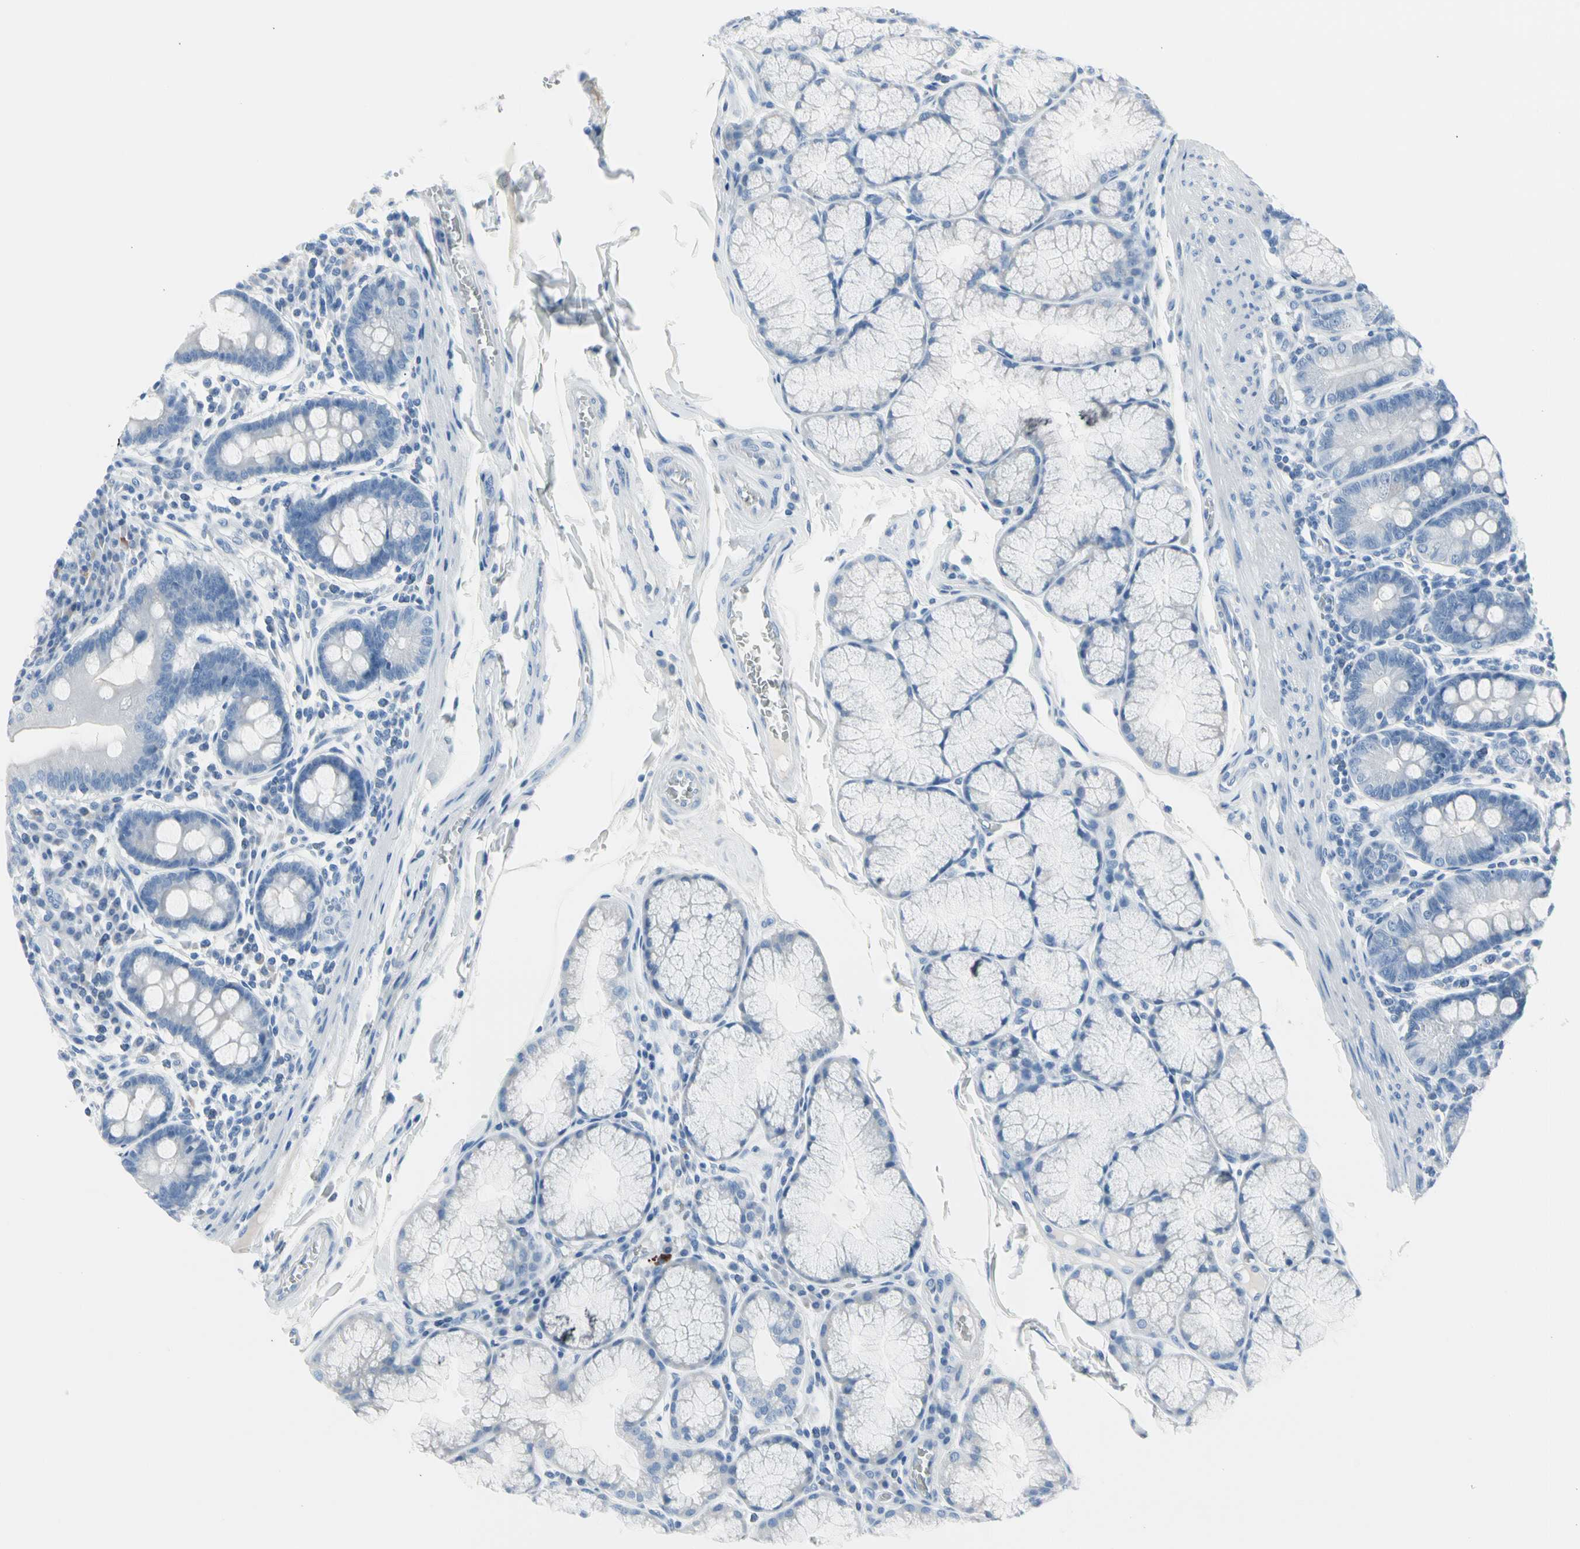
{"staining": {"intensity": "negative", "quantity": "none", "location": "none"}, "tissue": "duodenum", "cell_type": "Glandular cells", "image_type": "normal", "snomed": [{"axis": "morphology", "description": "Normal tissue, NOS"}, {"axis": "topography", "description": "Duodenum"}], "caption": "Glandular cells show no significant expression in benign duodenum. (Stains: DAB (3,3'-diaminobenzidine) immunohistochemistry with hematoxylin counter stain, Microscopy: brightfield microscopy at high magnification).", "gene": "TPO", "patient": {"sex": "male", "age": 50}}